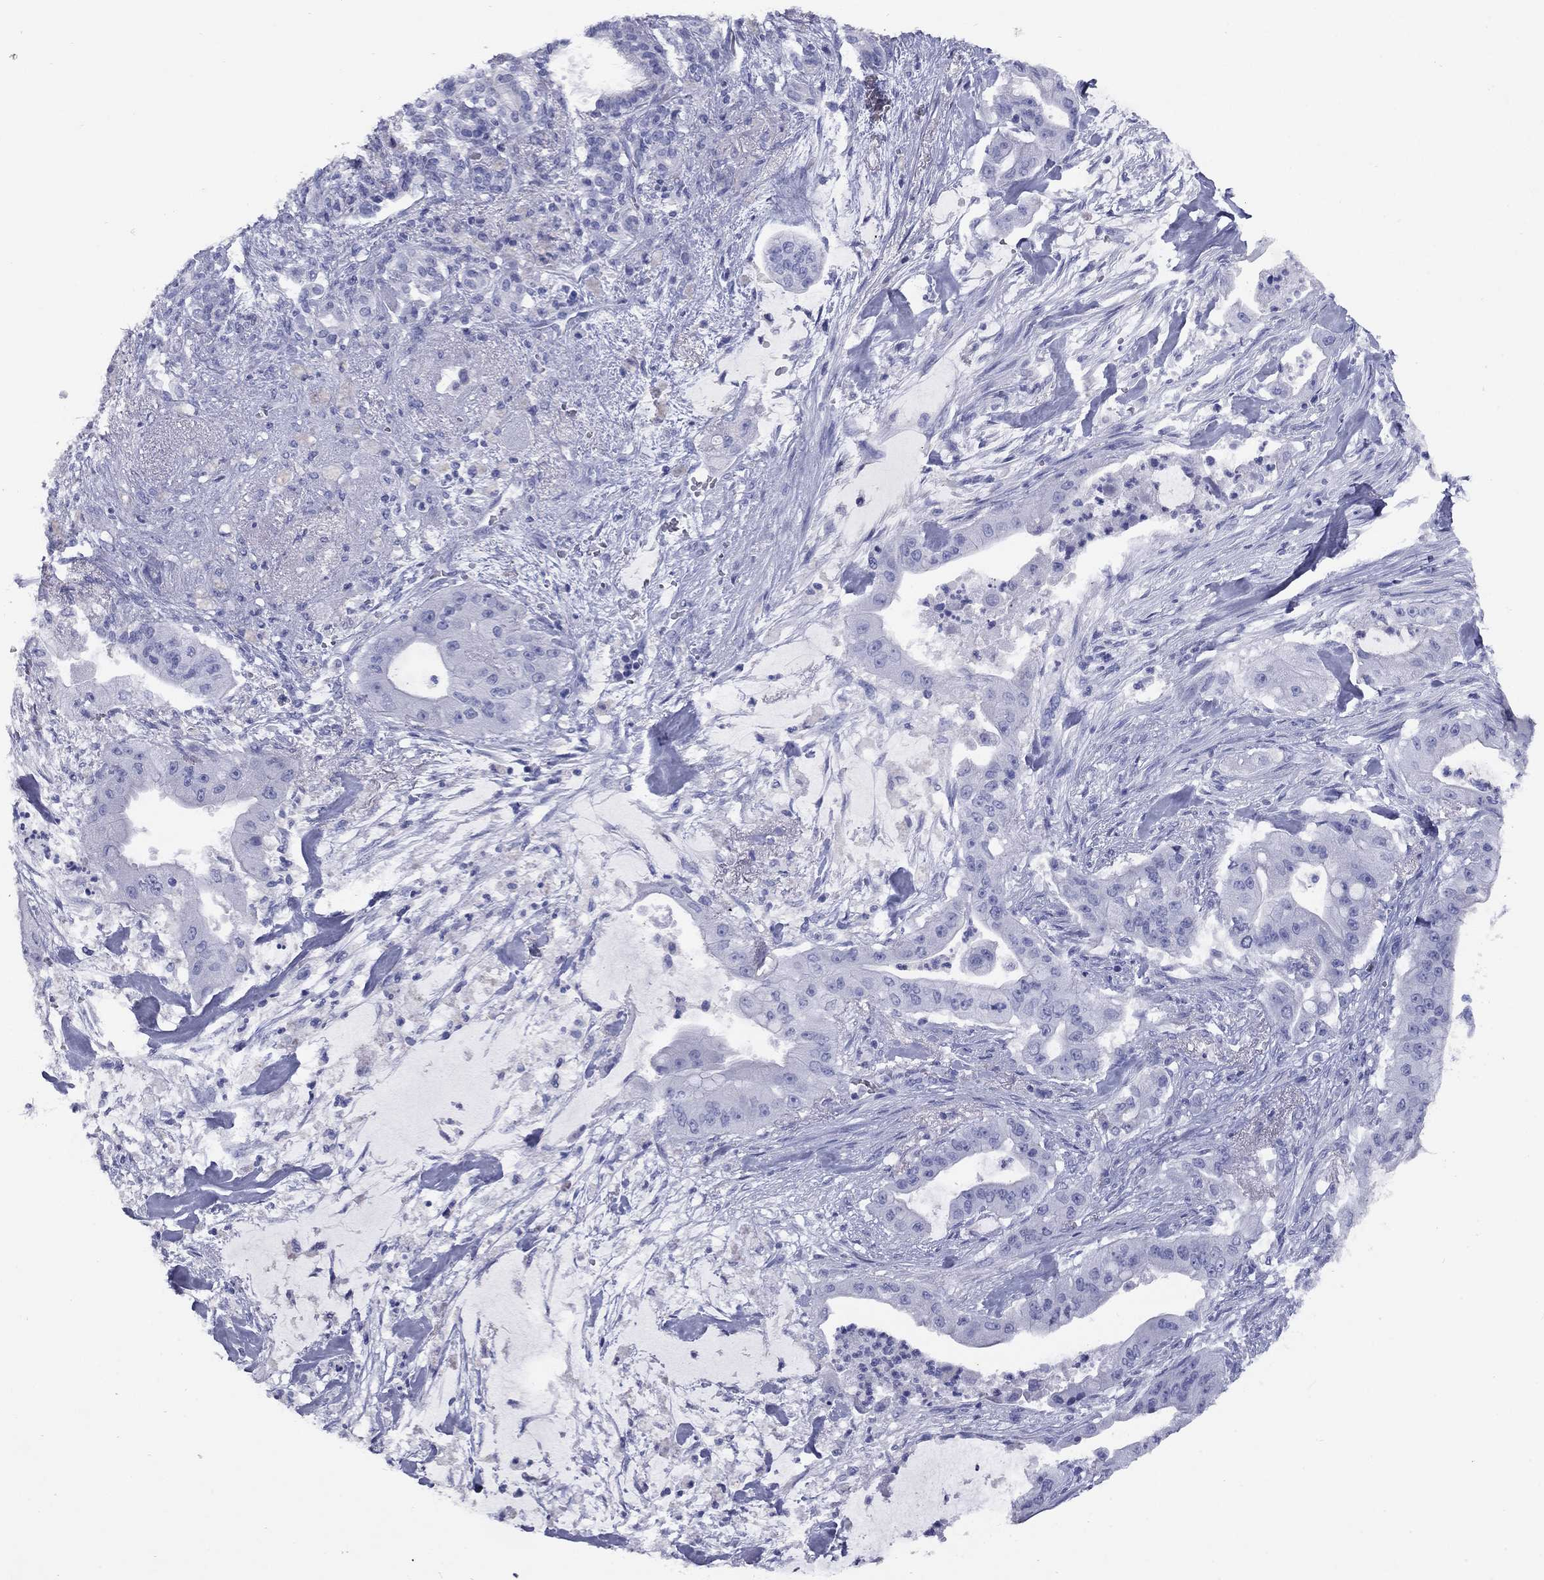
{"staining": {"intensity": "negative", "quantity": "none", "location": "none"}, "tissue": "pancreatic cancer", "cell_type": "Tumor cells", "image_type": "cancer", "snomed": [{"axis": "morphology", "description": "Normal tissue, NOS"}, {"axis": "morphology", "description": "Inflammation, NOS"}, {"axis": "morphology", "description": "Adenocarcinoma, NOS"}, {"axis": "topography", "description": "Pancreas"}], "caption": "IHC of adenocarcinoma (pancreatic) shows no staining in tumor cells.", "gene": "NPPA", "patient": {"sex": "male", "age": 57}}